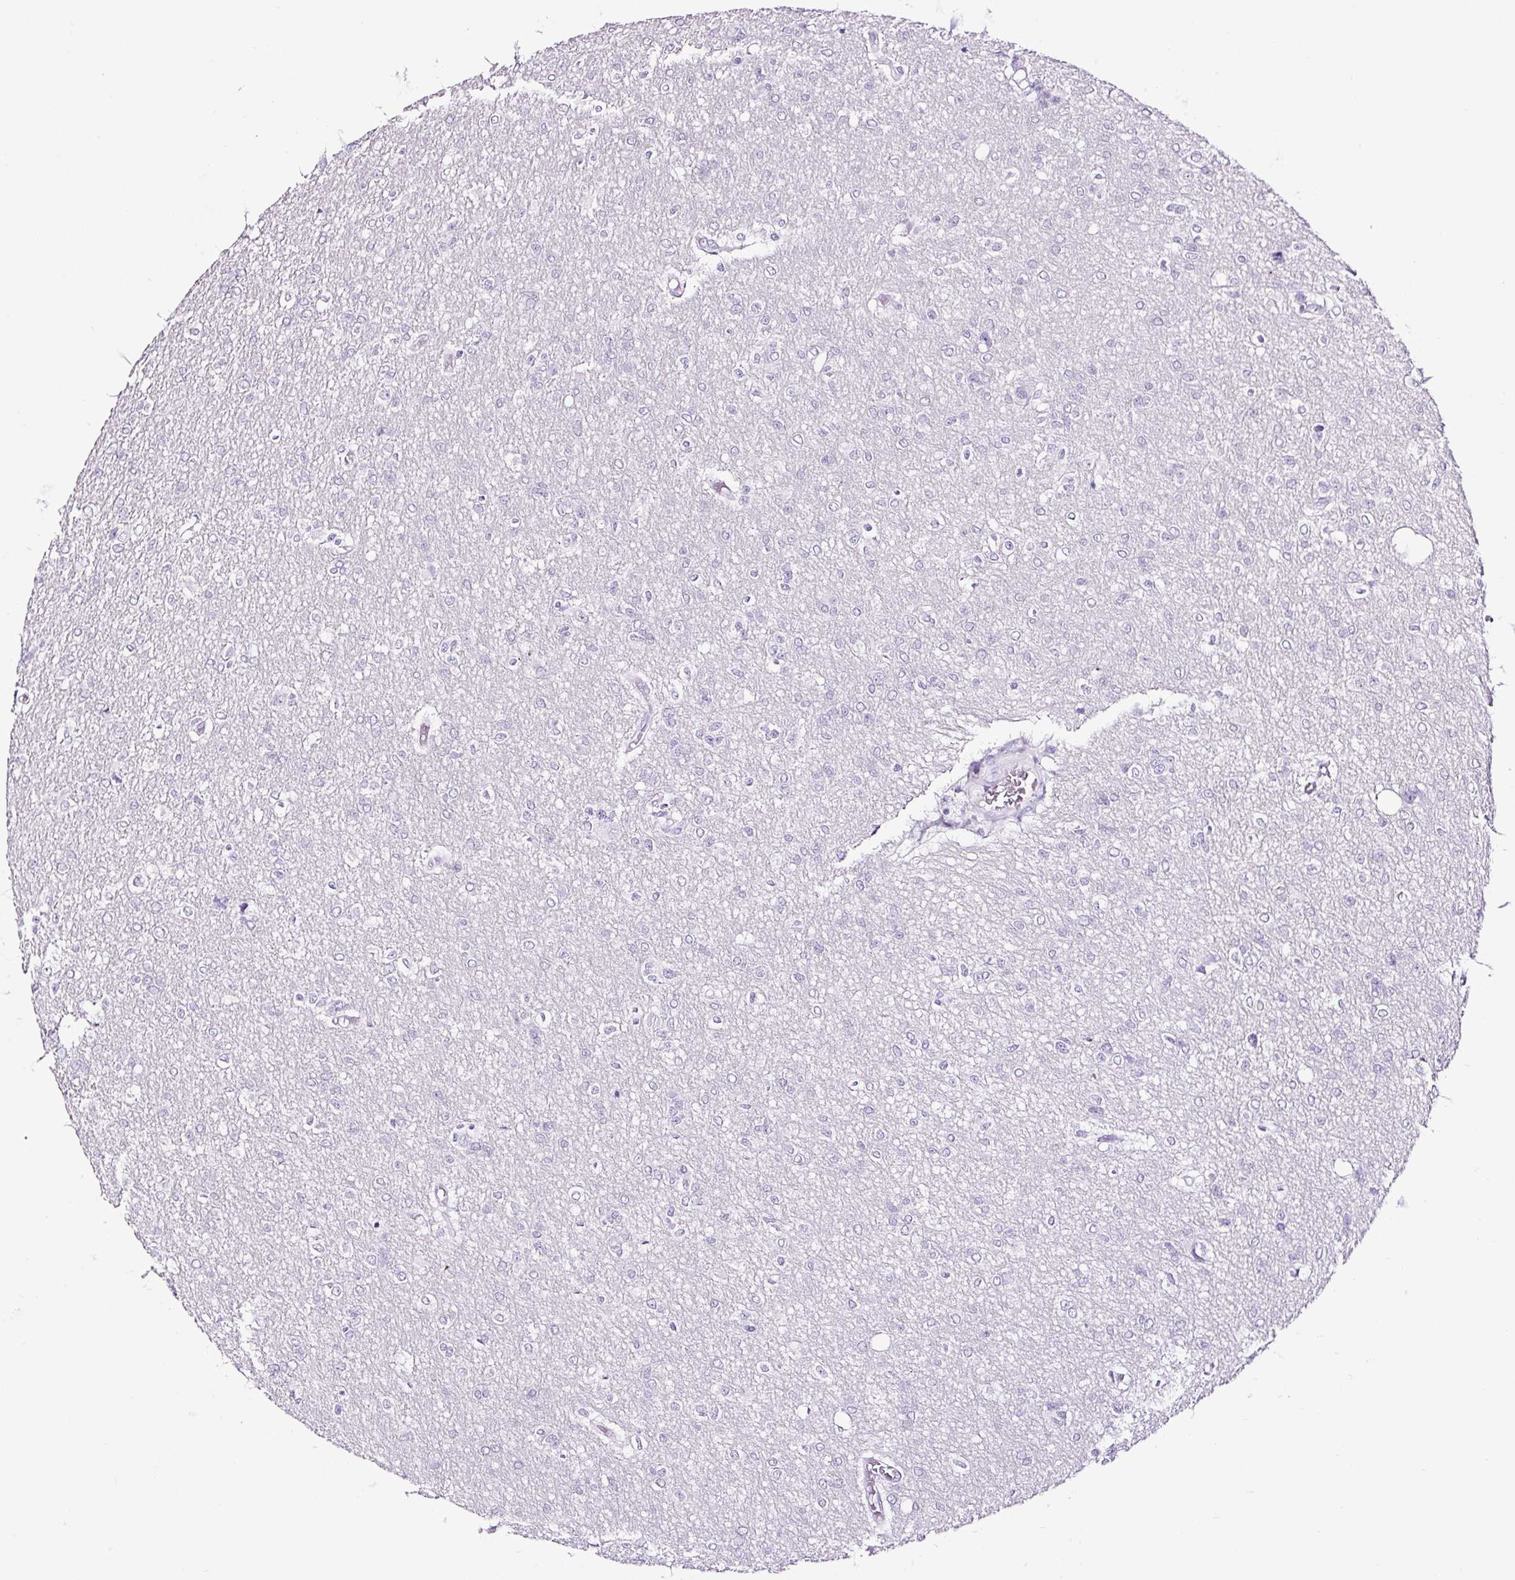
{"staining": {"intensity": "negative", "quantity": "none", "location": "none"}, "tissue": "glioma", "cell_type": "Tumor cells", "image_type": "cancer", "snomed": [{"axis": "morphology", "description": "Glioma, malignant, Low grade"}, {"axis": "topography", "description": "Brain"}], "caption": "High magnification brightfield microscopy of glioma stained with DAB (brown) and counterstained with hematoxylin (blue): tumor cells show no significant positivity.", "gene": "NPHS2", "patient": {"sex": "male", "age": 26}}